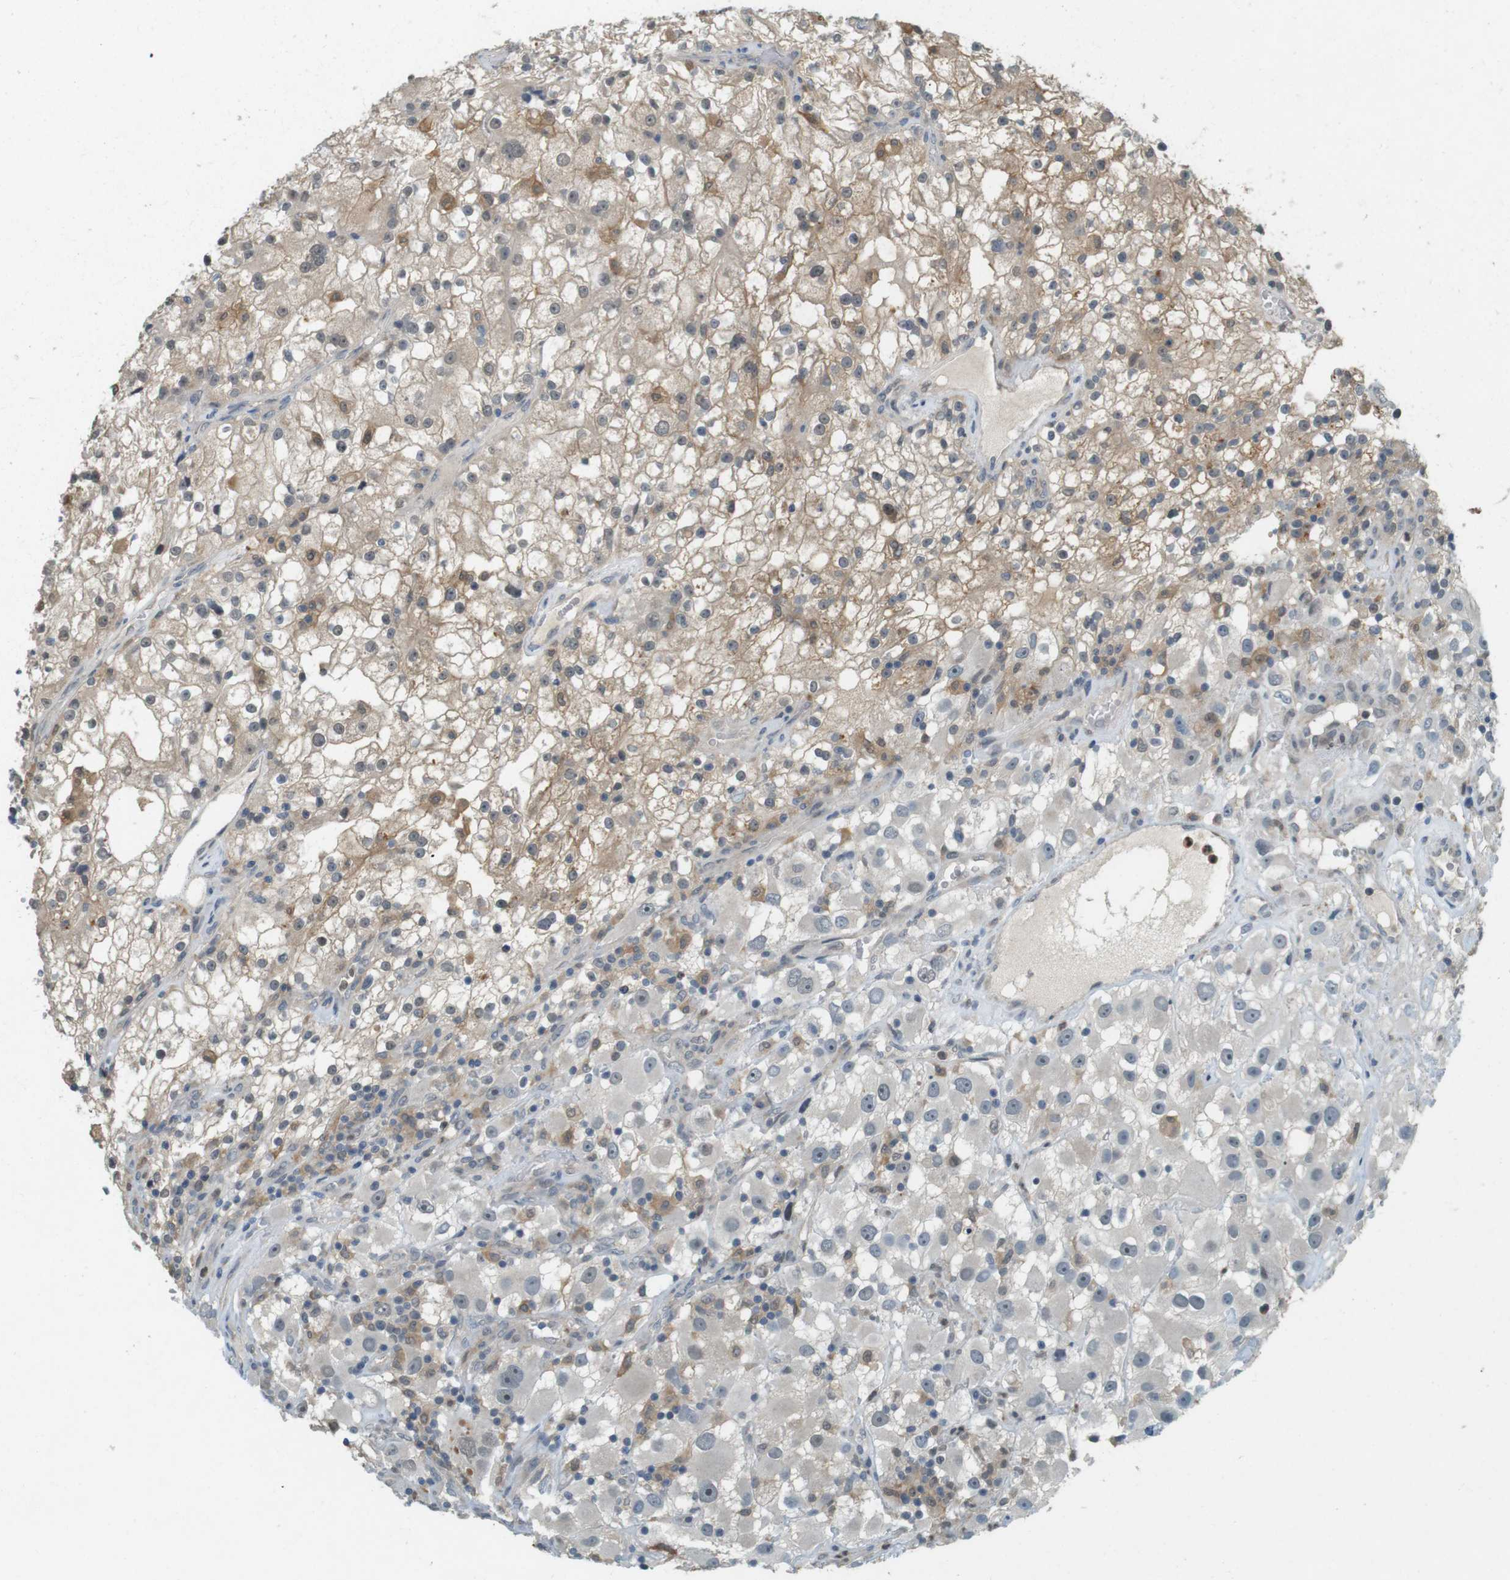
{"staining": {"intensity": "moderate", "quantity": "25%-75%", "location": "cytoplasmic/membranous,nuclear"}, "tissue": "renal cancer", "cell_type": "Tumor cells", "image_type": "cancer", "snomed": [{"axis": "morphology", "description": "Adenocarcinoma, NOS"}, {"axis": "topography", "description": "Kidney"}], "caption": "This histopathology image shows IHC staining of adenocarcinoma (renal), with medium moderate cytoplasmic/membranous and nuclear expression in approximately 25%-75% of tumor cells.", "gene": "CDK14", "patient": {"sex": "female", "age": 52}}